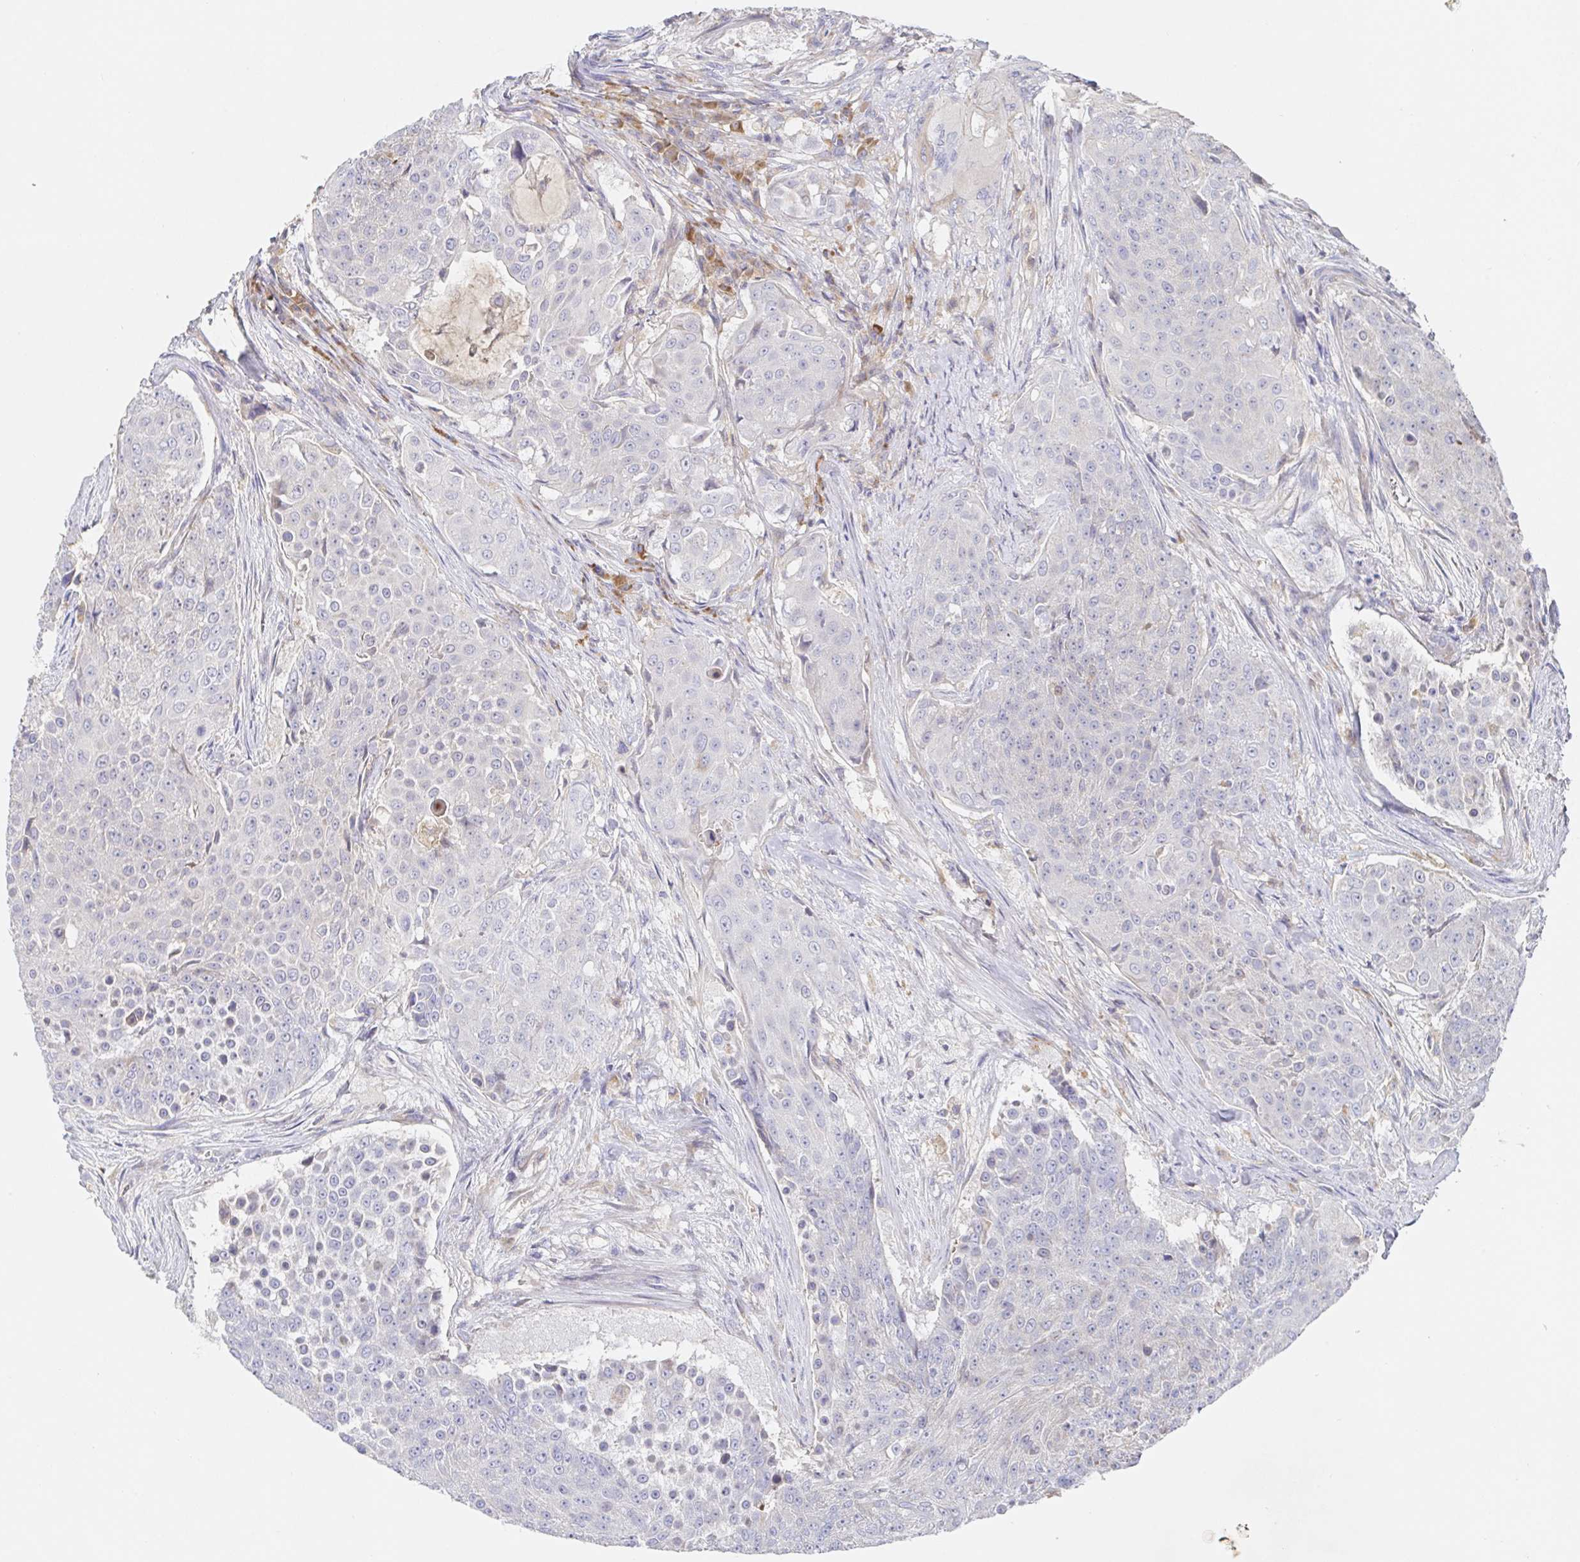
{"staining": {"intensity": "negative", "quantity": "none", "location": "none"}, "tissue": "urothelial cancer", "cell_type": "Tumor cells", "image_type": "cancer", "snomed": [{"axis": "morphology", "description": "Urothelial carcinoma, High grade"}, {"axis": "topography", "description": "Urinary bladder"}], "caption": "Photomicrograph shows no protein staining in tumor cells of urothelial cancer tissue. Brightfield microscopy of immunohistochemistry stained with DAB (brown) and hematoxylin (blue), captured at high magnification.", "gene": "IRAK2", "patient": {"sex": "female", "age": 63}}